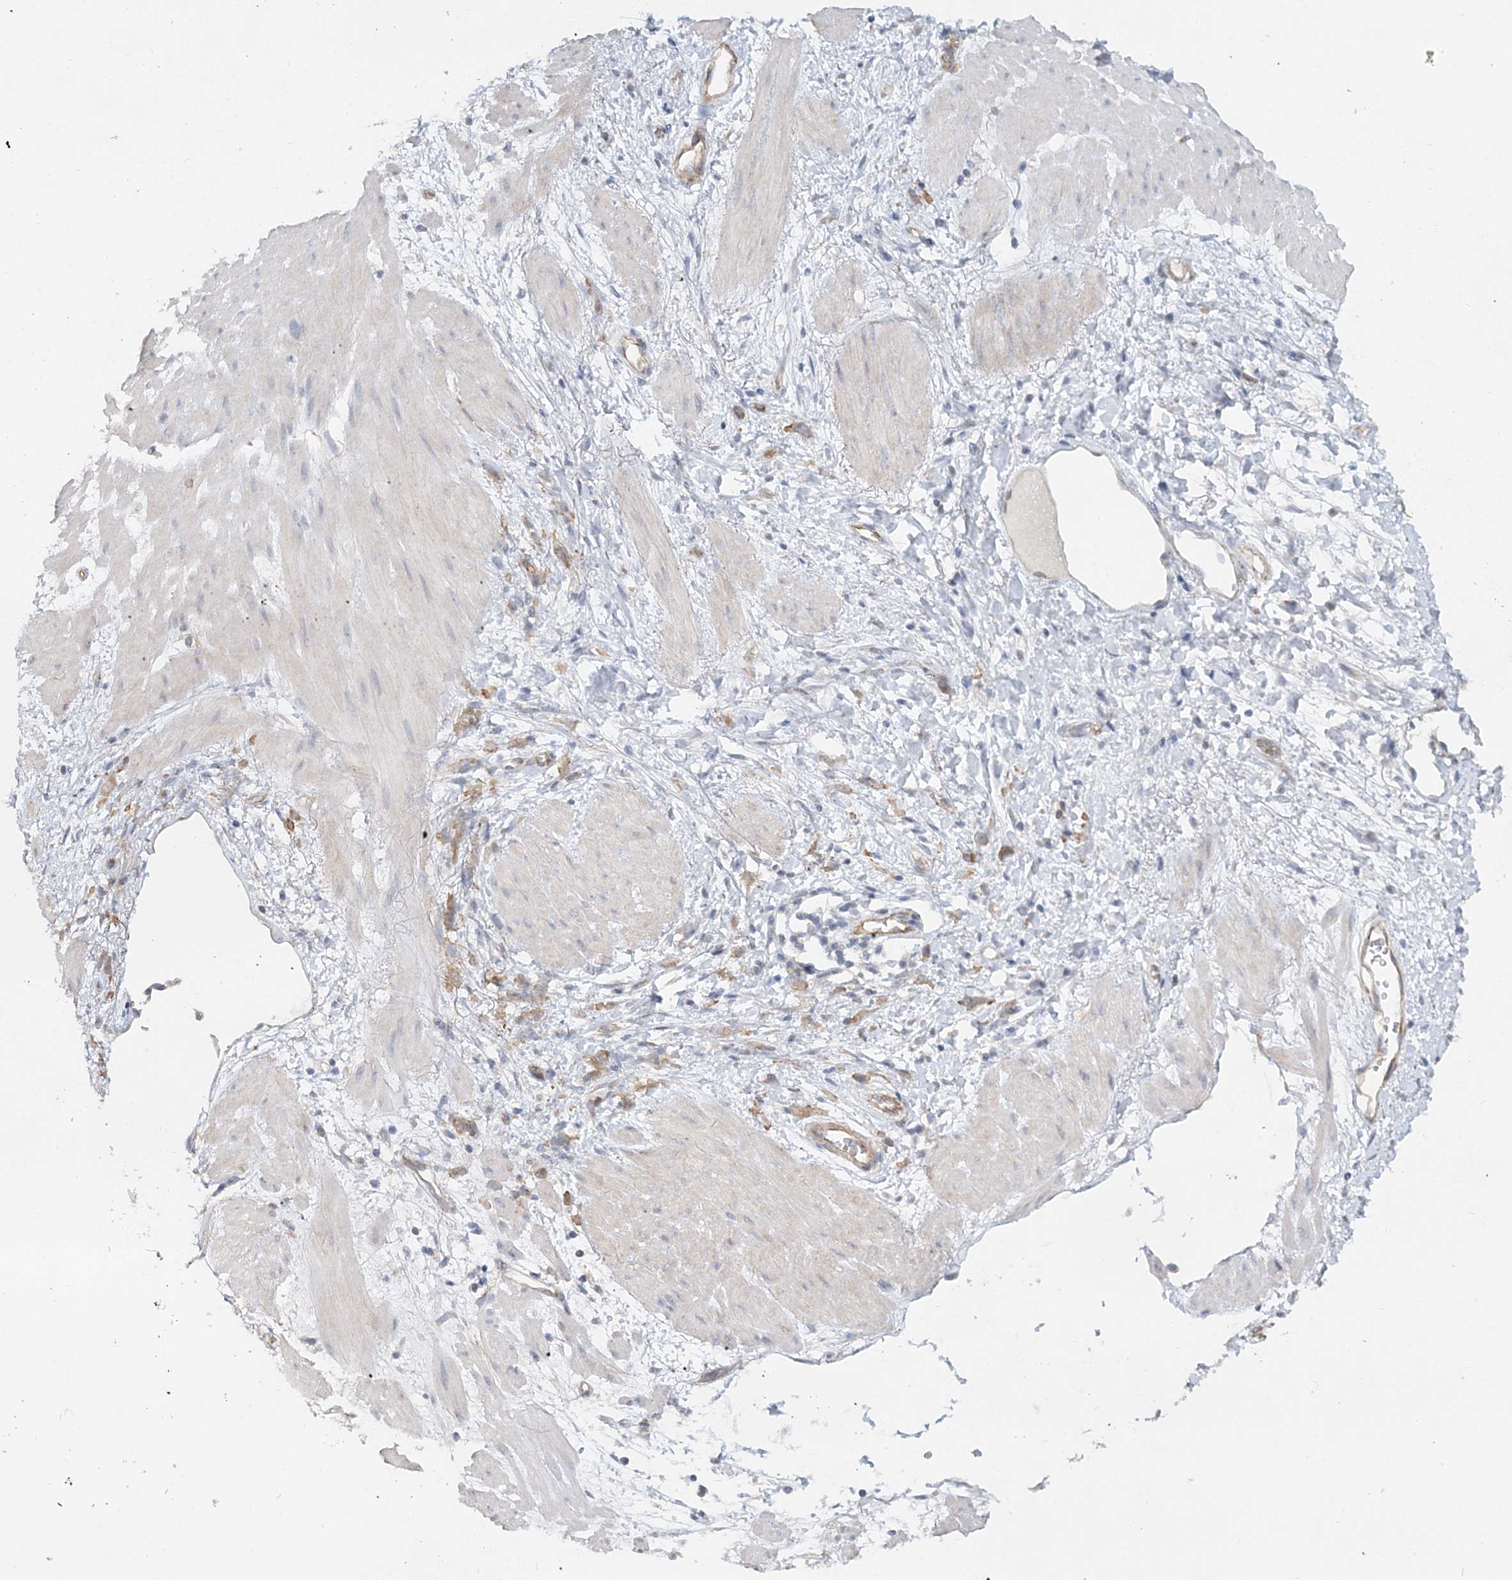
{"staining": {"intensity": "moderate", "quantity": "<25%", "location": "cytoplasmic/membranous"}, "tissue": "stomach cancer", "cell_type": "Tumor cells", "image_type": "cancer", "snomed": [{"axis": "morphology", "description": "Adenocarcinoma, NOS"}, {"axis": "topography", "description": "Stomach"}], "caption": "Adenocarcinoma (stomach) was stained to show a protein in brown. There is low levels of moderate cytoplasmic/membranous positivity in about <25% of tumor cells. Immunohistochemistry stains the protein in brown and the nuclei are stained blue.", "gene": "MAT2B", "patient": {"sex": "female", "age": 76}}